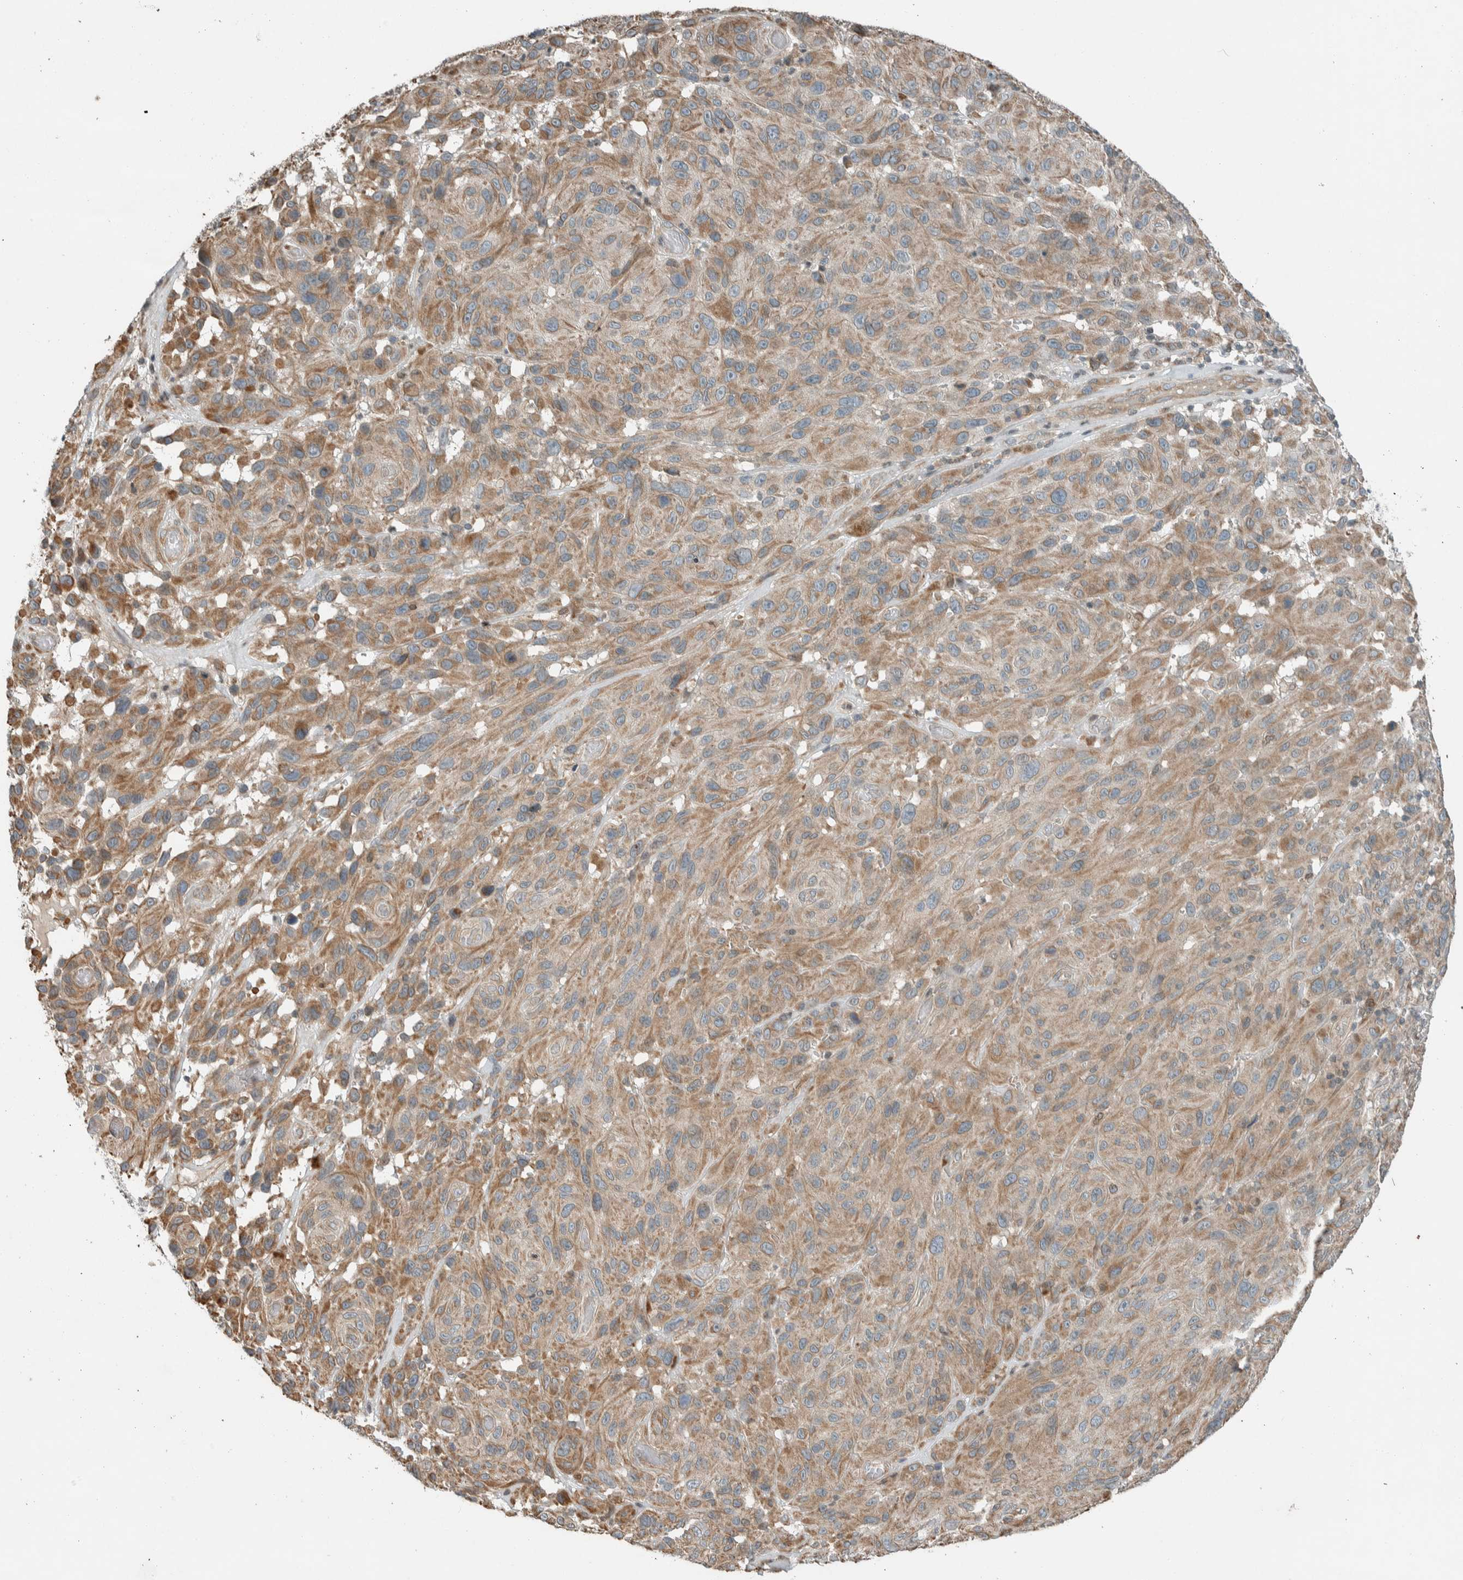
{"staining": {"intensity": "moderate", "quantity": "25%-75%", "location": "cytoplasmic/membranous"}, "tissue": "melanoma", "cell_type": "Tumor cells", "image_type": "cancer", "snomed": [{"axis": "morphology", "description": "Malignant melanoma, NOS"}, {"axis": "topography", "description": "Skin"}], "caption": "Moderate cytoplasmic/membranous protein staining is appreciated in approximately 25%-75% of tumor cells in malignant melanoma.", "gene": "SEL1L", "patient": {"sex": "male", "age": 66}}